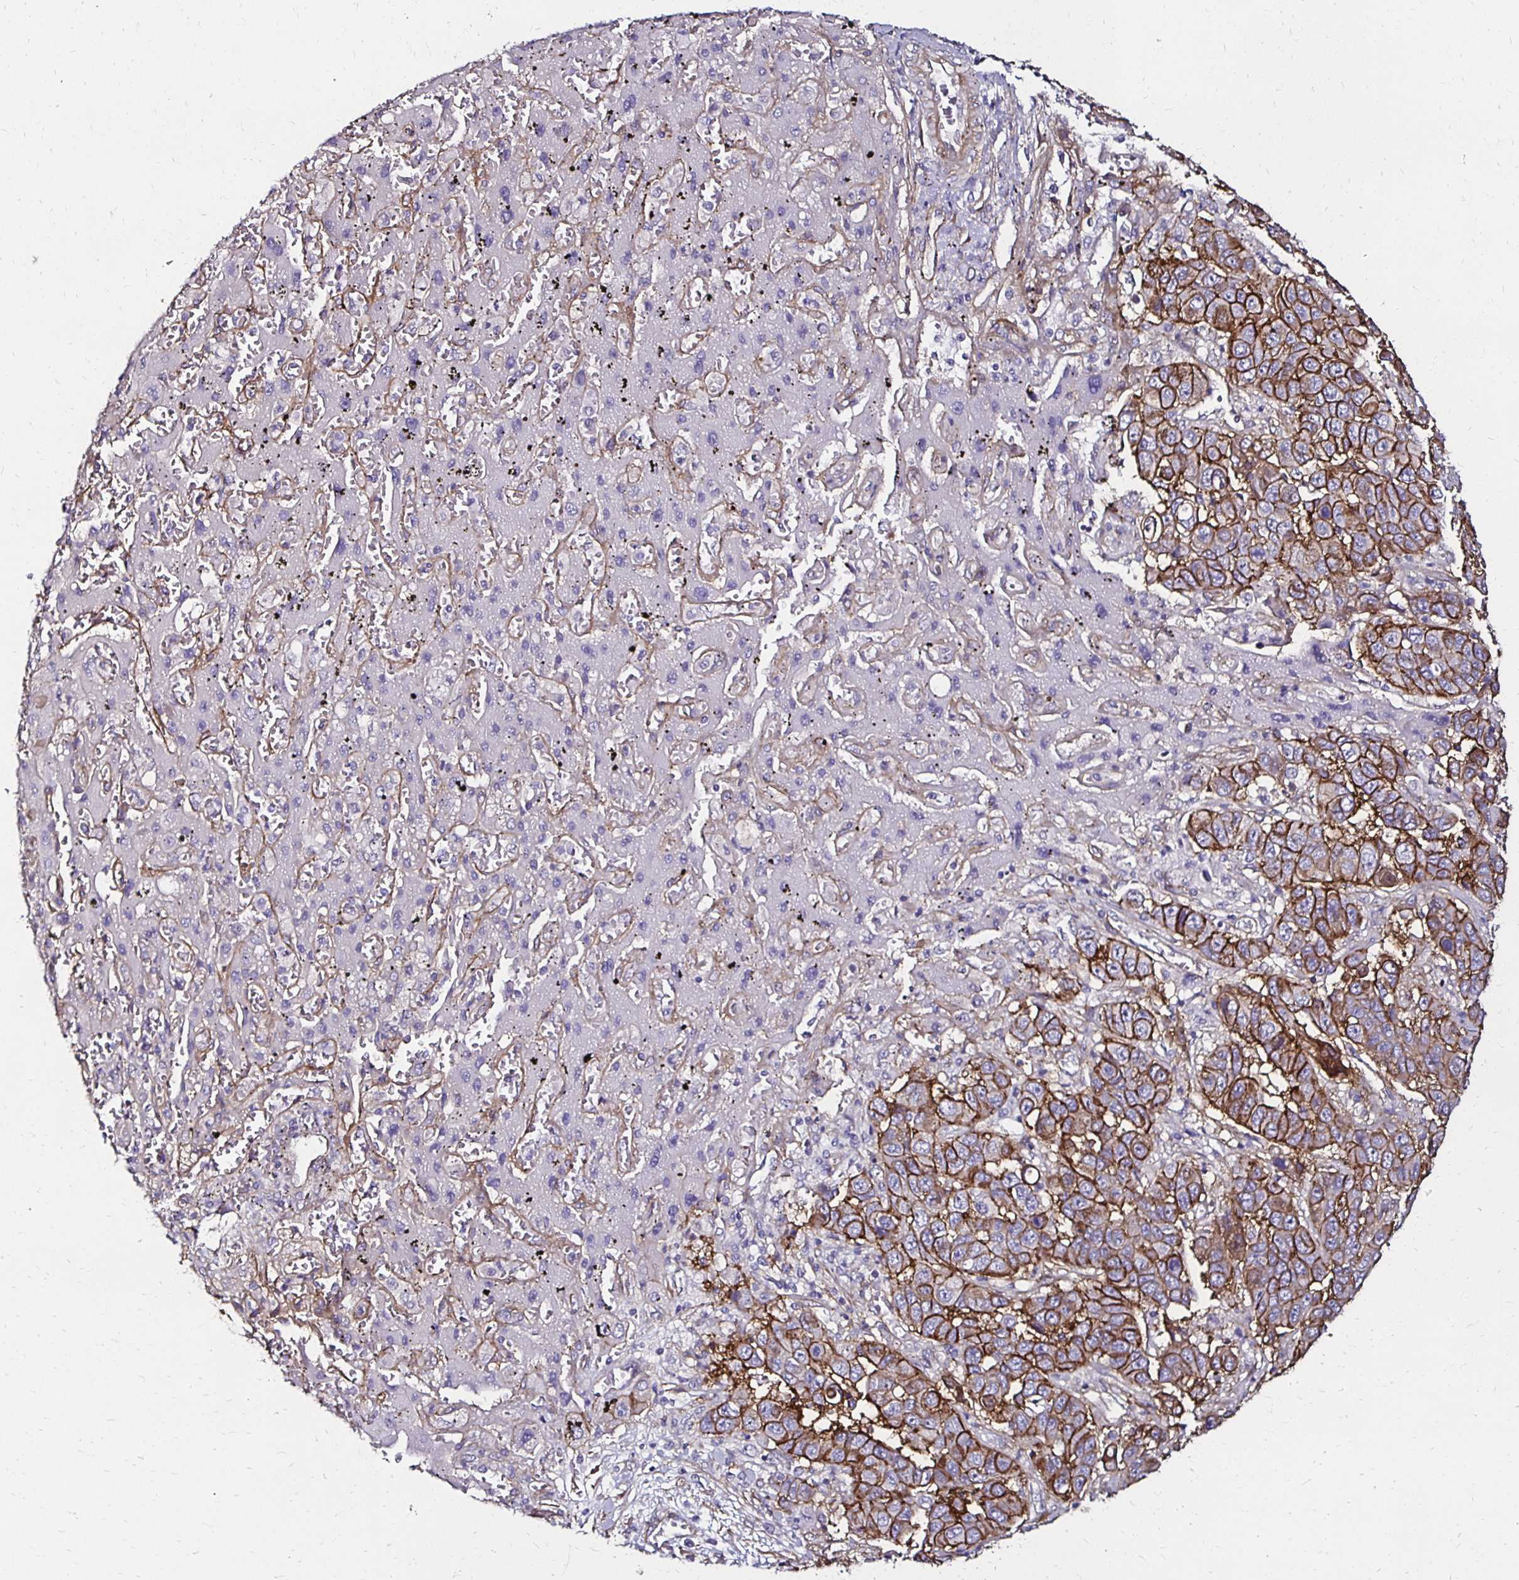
{"staining": {"intensity": "strong", "quantity": ">75%", "location": "cytoplasmic/membranous"}, "tissue": "liver cancer", "cell_type": "Tumor cells", "image_type": "cancer", "snomed": [{"axis": "morphology", "description": "Cholangiocarcinoma"}, {"axis": "topography", "description": "Liver"}], "caption": "Tumor cells exhibit high levels of strong cytoplasmic/membranous expression in about >75% of cells in liver cholangiocarcinoma. Nuclei are stained in blue.", "gene": "ITGB1", "patient": {"sex": "female", "age": 52}}